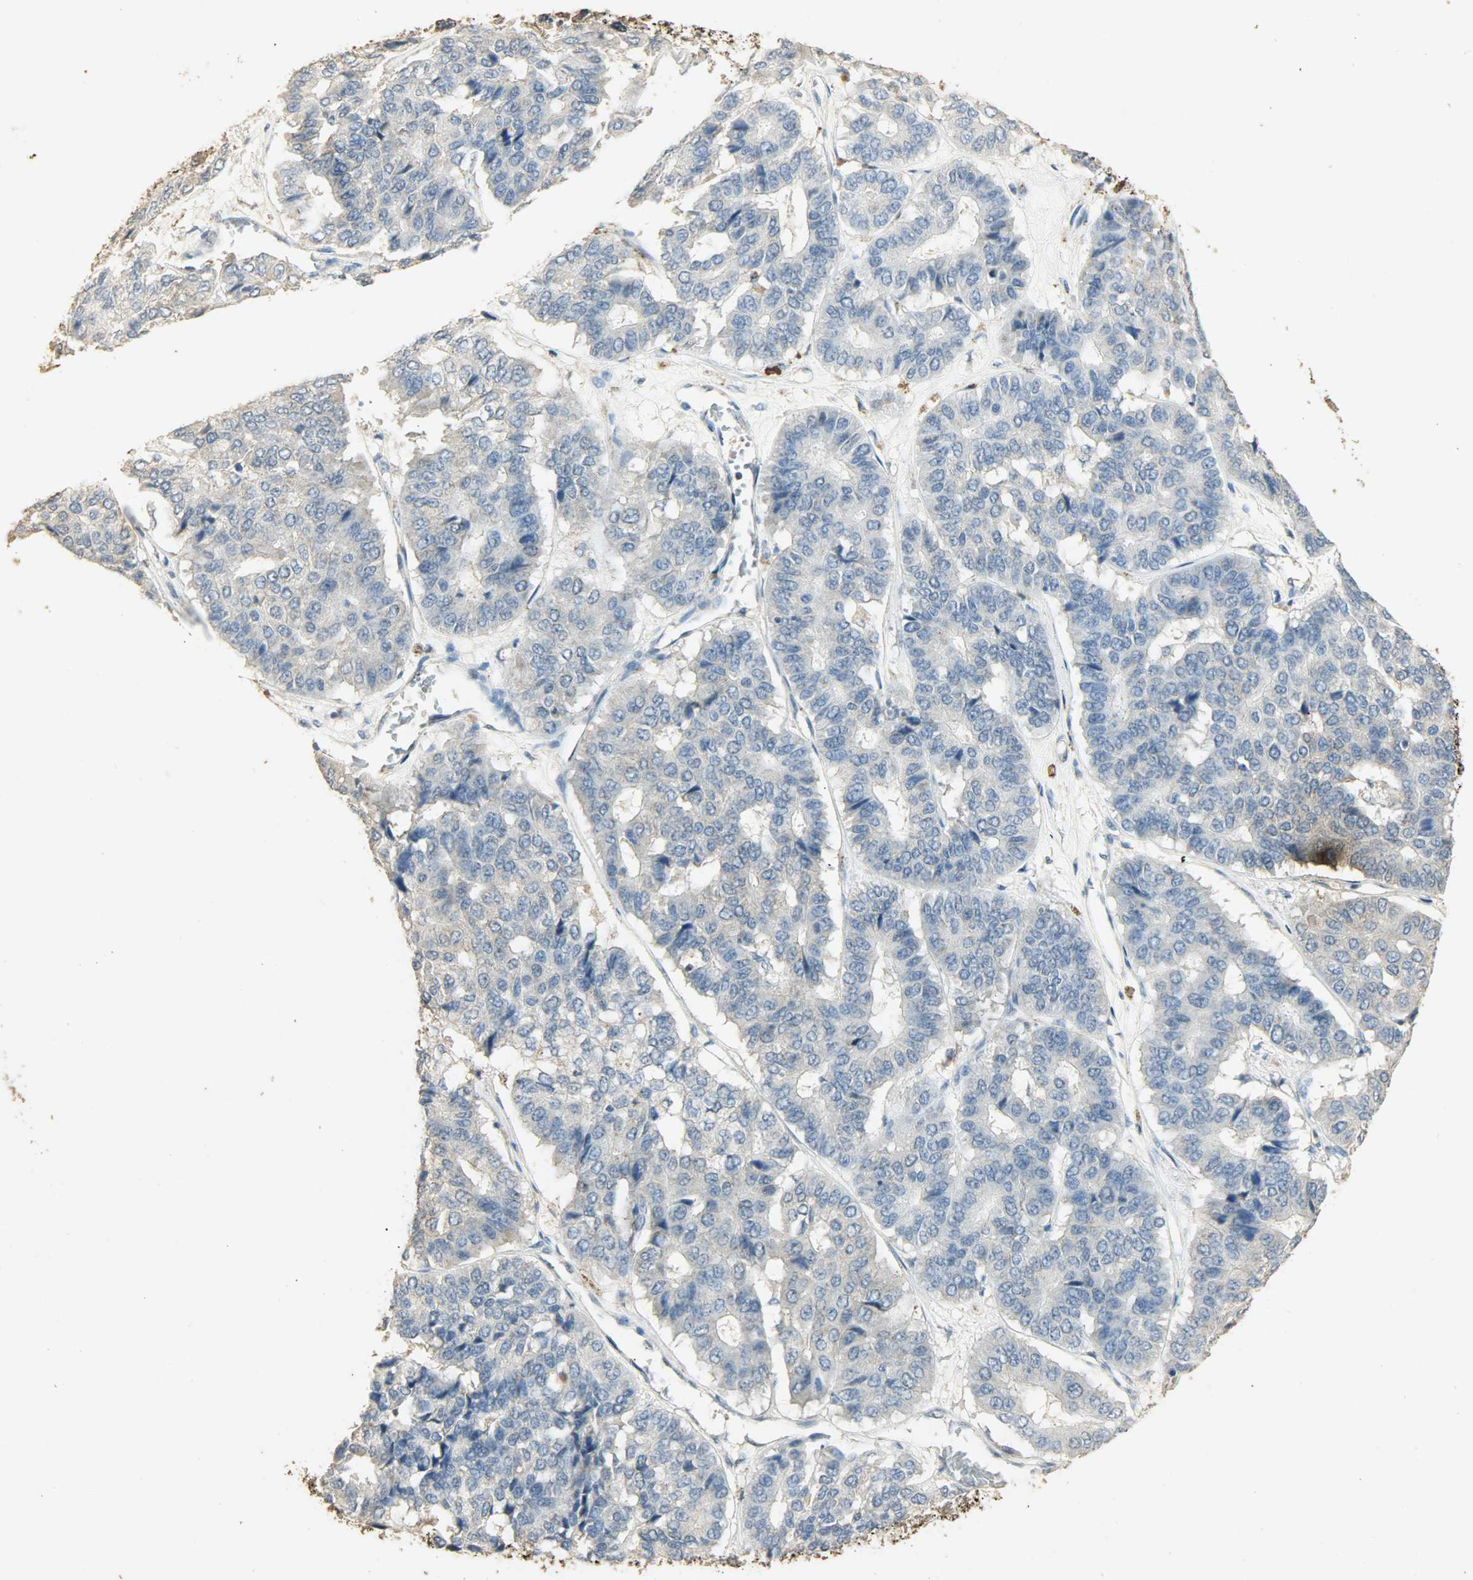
{"staining": {"intensity": "negative", "quantity": "none", "location": "none"}, "tissue": "pancreatic cancer", "cell_type": "Tumor cells", "image_type": "cancer", "snomed": [{"axis": "morphology", "description": "Adenocarcinoma, NOS"}, {"axis": "topography", "description": "Pancreas"}], "caption": "Tumor cells show no significant protein staining in adenocarcinoma (pancreatic).", "gene": "ASB9", "patient": {"sex": "male", "age": 50}}